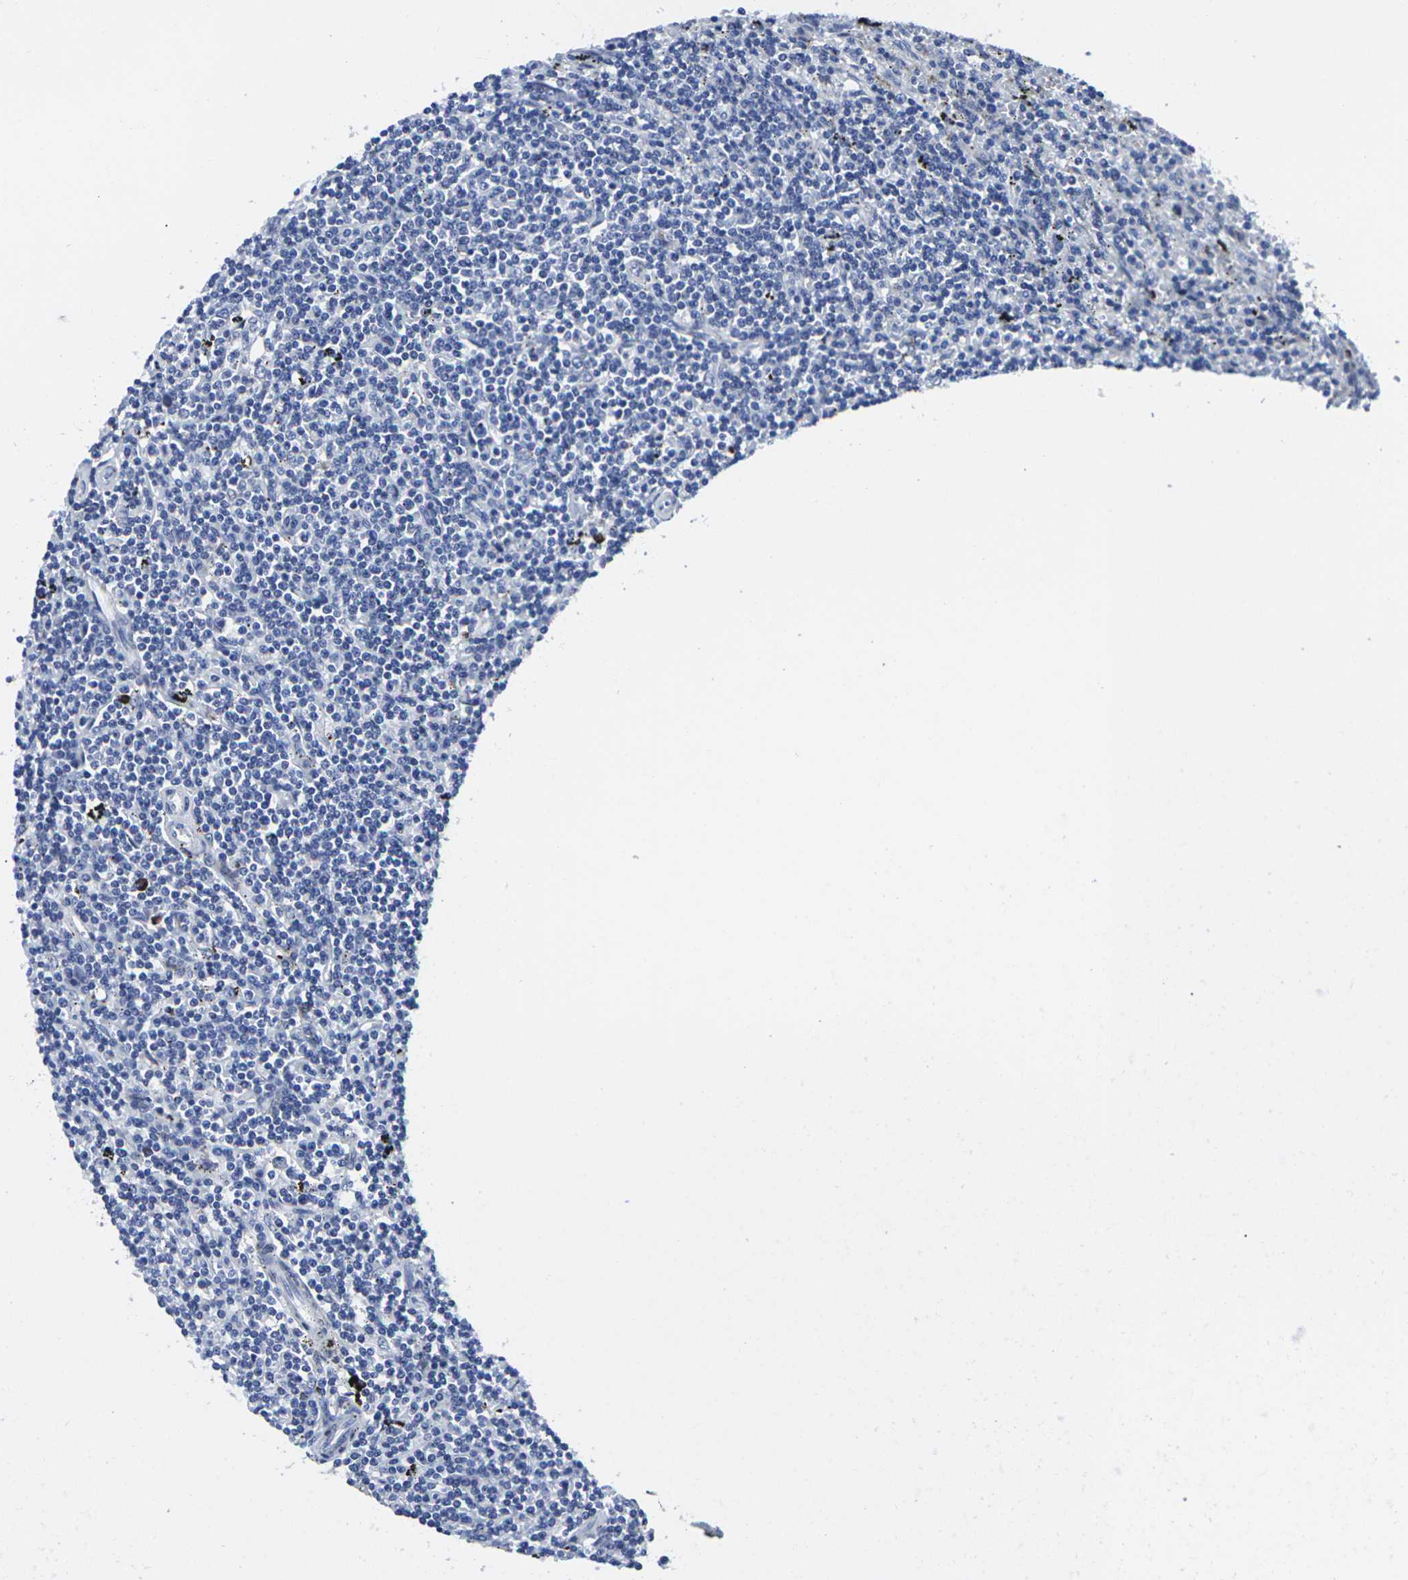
{"staining": {"intensity": "negative", "quantity": "none", "location": "none"}, "tissue": "lymphoma", "cell_type": "Tumor cells", "image_type": "cancer", "snomed": [{"axis": "morphology", "description": "Malignant lymphoma, non-Hodgkin's type, Low grade"}, {"axis": "topography", "description": "Spleen"}], "caption": "The photomicrograph reveals no significant staining in tumor cells of lymphoma. (Brightfield microscopy of DAB IHC at high magnification).", "gene": "RPN1", "patient": {"sex": "male", "age": 76}}